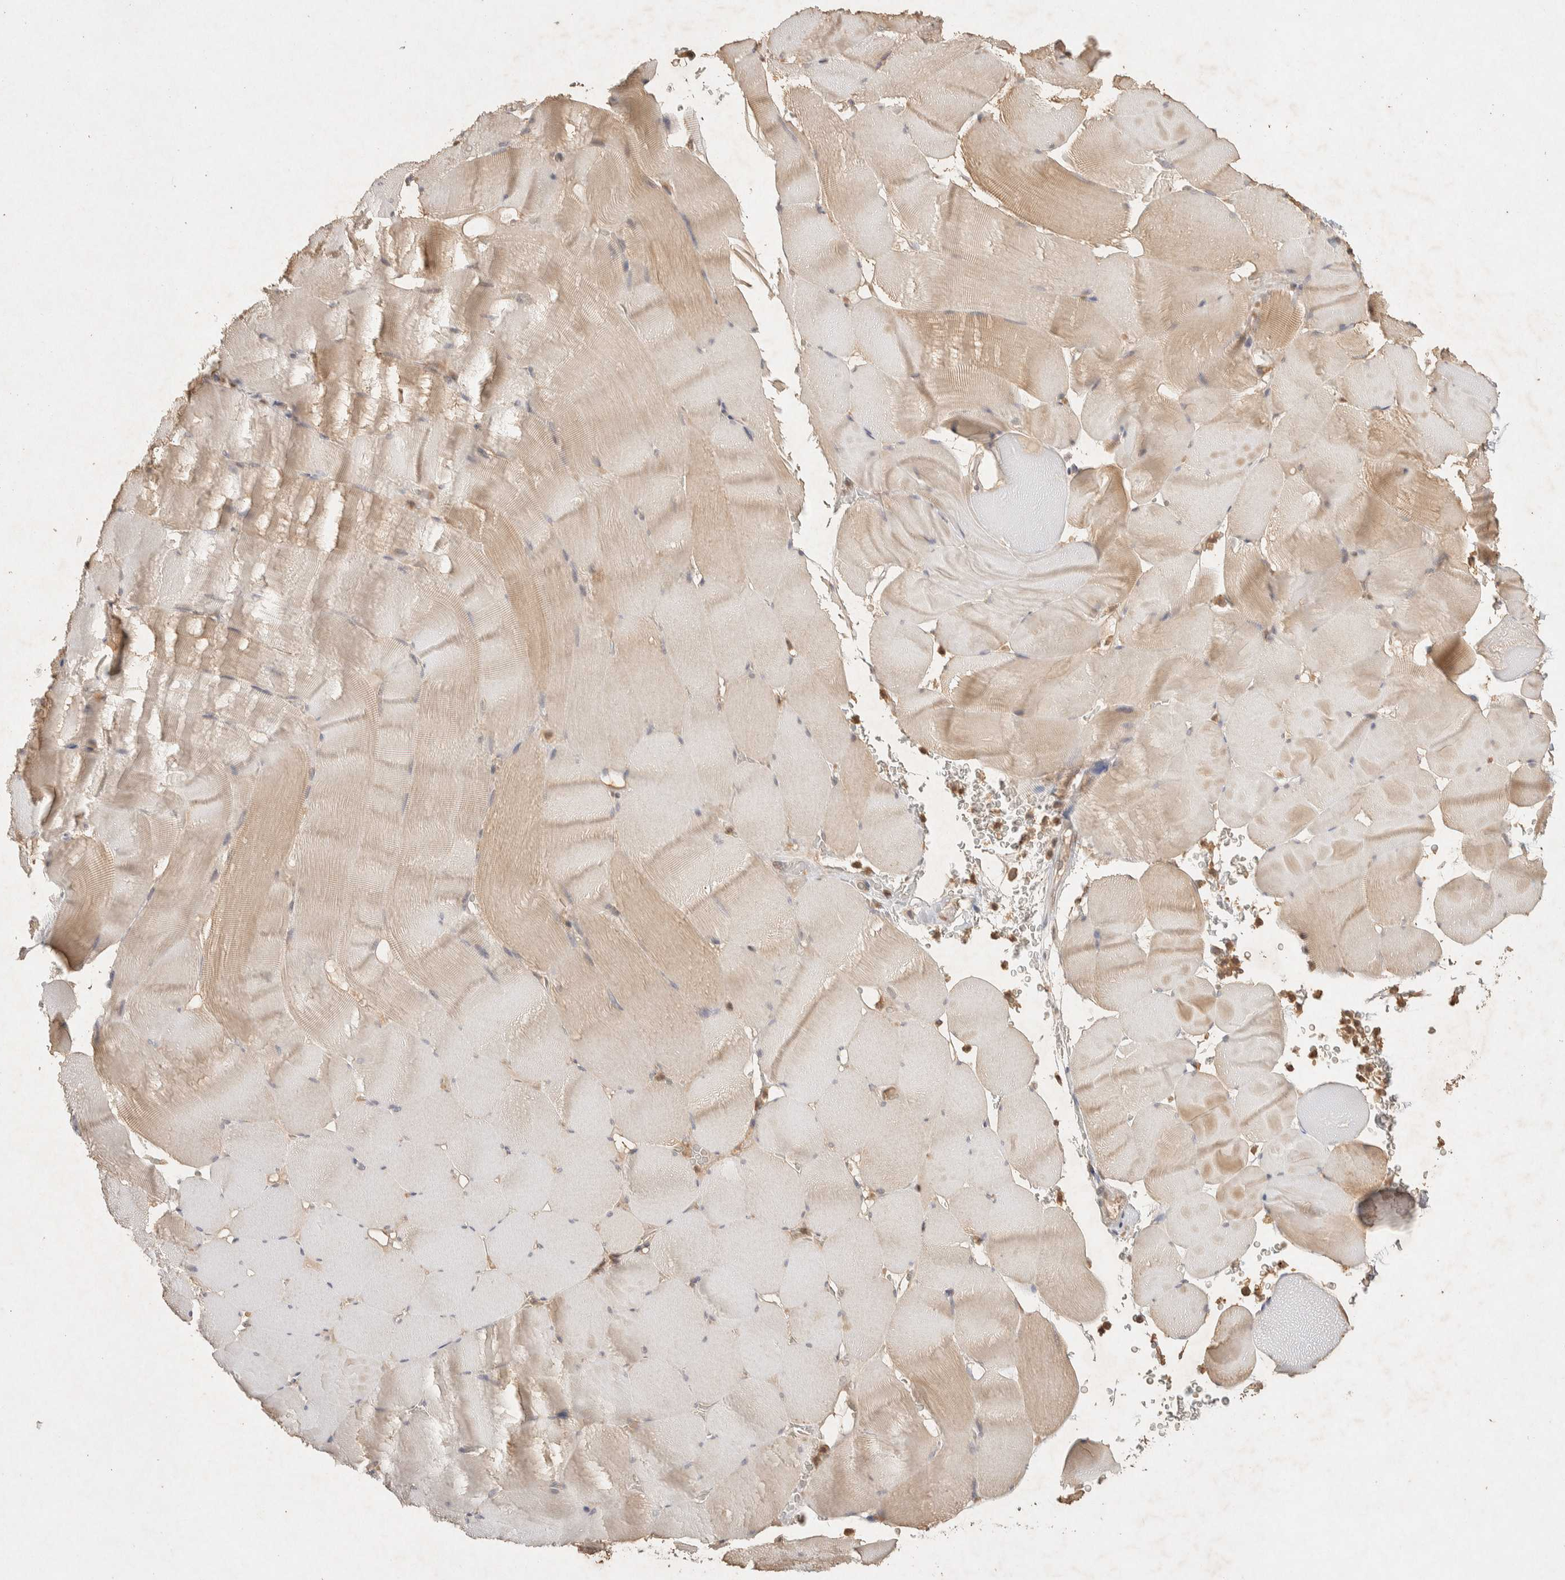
{"staining": {"intensity": "weak", "quantity": "25%-75%", "location": "cytoplasmic/membranous"}, "tissue": "skeletal muscle", "cell_type": "Myocytes", "image_type": "normal", "snomed": [{"axis": "morphology", "description": "Normal tissue, NOS"}, {"axis": "topography", "description": "Skeletal muscle"}], "caption": "This image displays immunohistochemistry (IHC) staining of normal skeletal muscle, with low weak cytoplasmic/membranous positivity in about 25%-75% of myocytes.", "gene": "RAC2", "patient": {"sex": "male", "age": 62}}